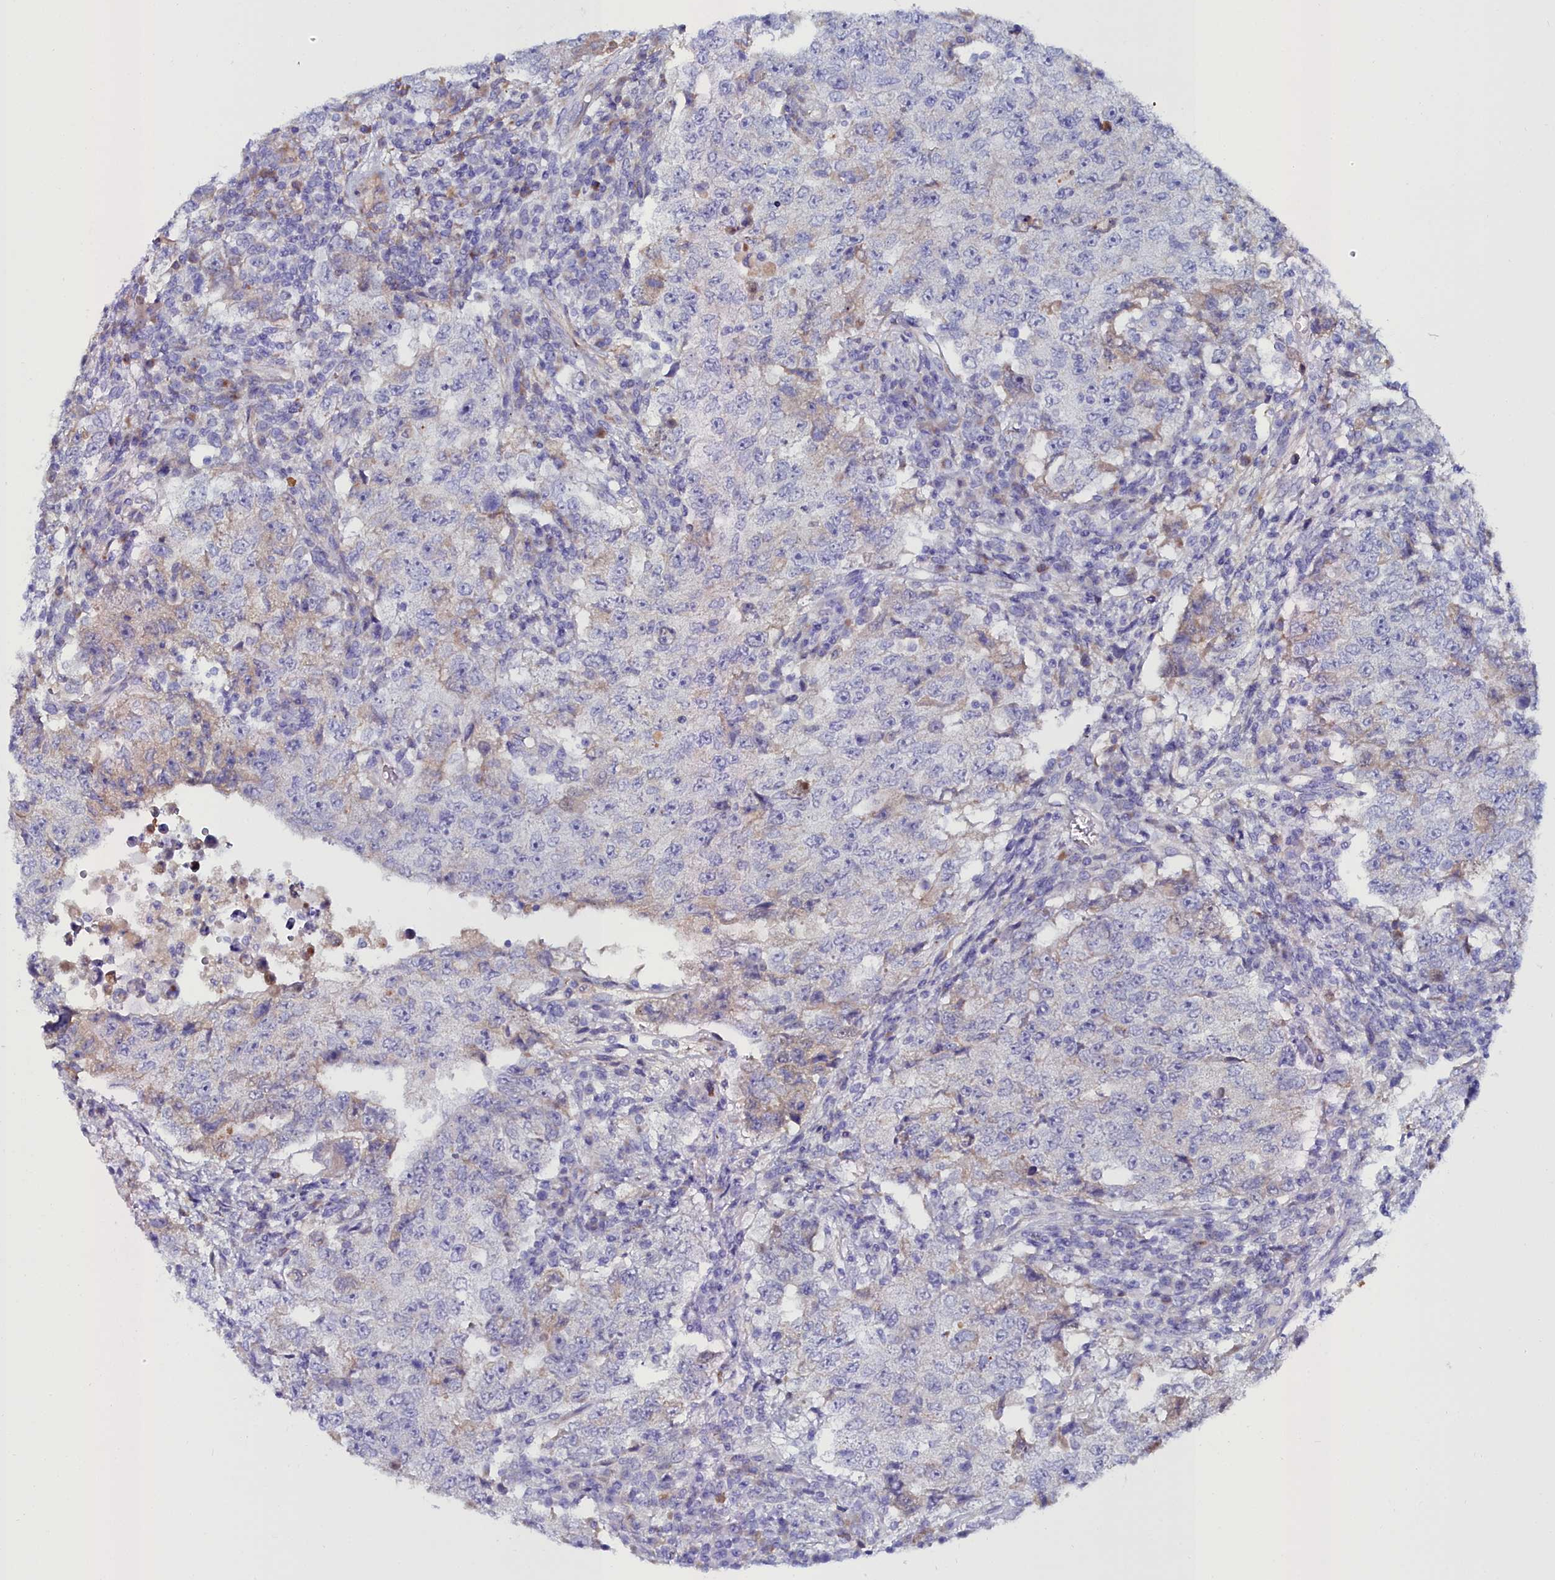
{"staining": {"intensity": "weak", "quantity": "<25%", "location": "cytoplasmic/membranous"}, "tissue": "testis cancer", "cell_type": "Tumor cells", "image_type": "cancer", "snomed": [{"axis": "morphology", "description": "Carcinoma, Embryonal, NOS"}, {"axis": "topography", "description": "Testis"}], "caption": "Immunohistochemical staining of testis embryonal carcinoma demonstrates no significant staining in tumor cells.", "gene": "SLC49A3", "patient": {"sex": "male", "age": 26}}